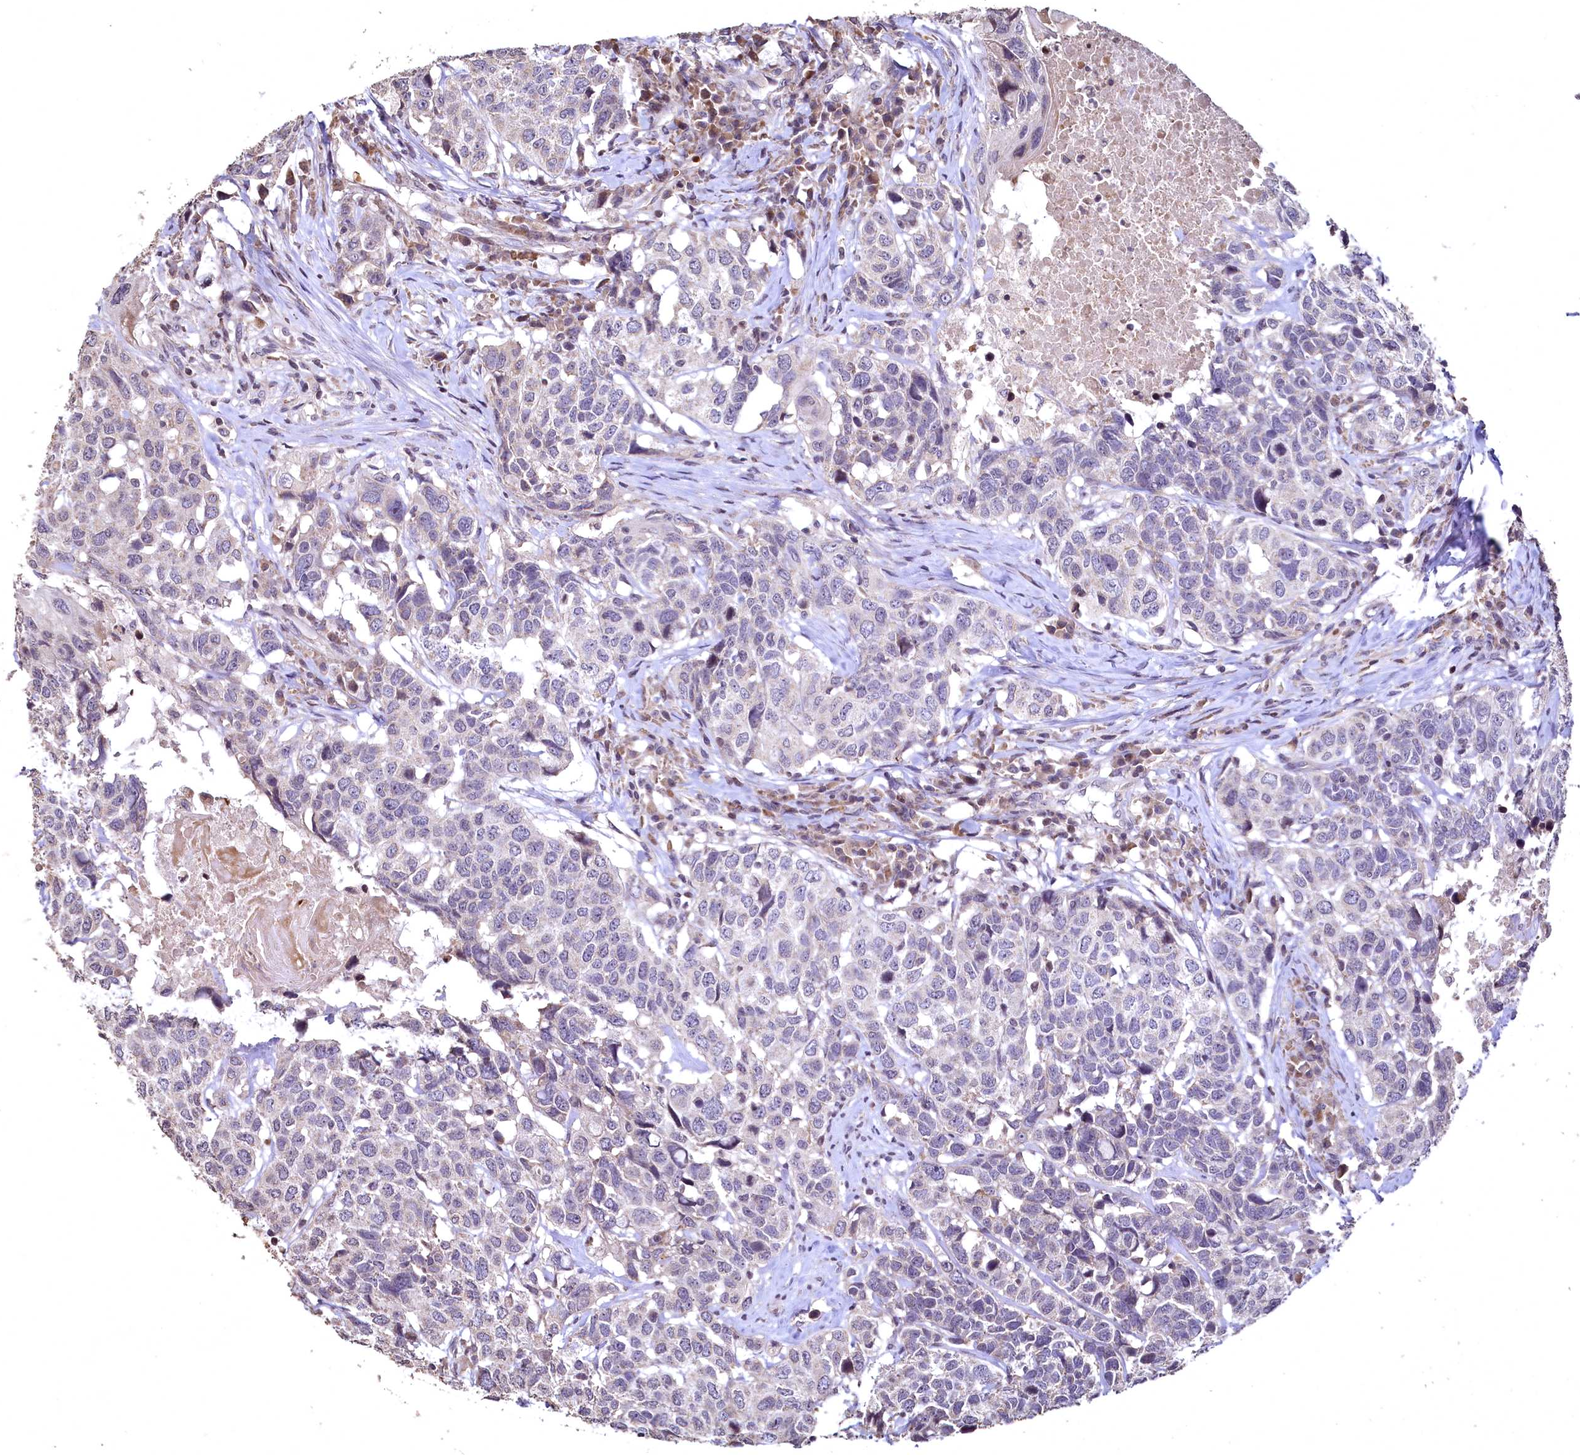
{"staining": {"intensity": "negative", "quantity": "none", "location": "none"}, "tissue": "head and neck cancer", "cell_type": "Tumor cells", "image_type": "cancer", "snomed": [{"axis": "morphology", "description": "Squamous cell carcinoma, NOS"}, {"axis": "topography", "description": "Head-Neck"}], "caption": "A high-resolution photomicrograph shows IHC staining of head and neck squamous cell carcinoma, which displays no significant expression in tumor cells.", "gene": "SPTA1", "patient": {"sex": "male", "age": 66}}